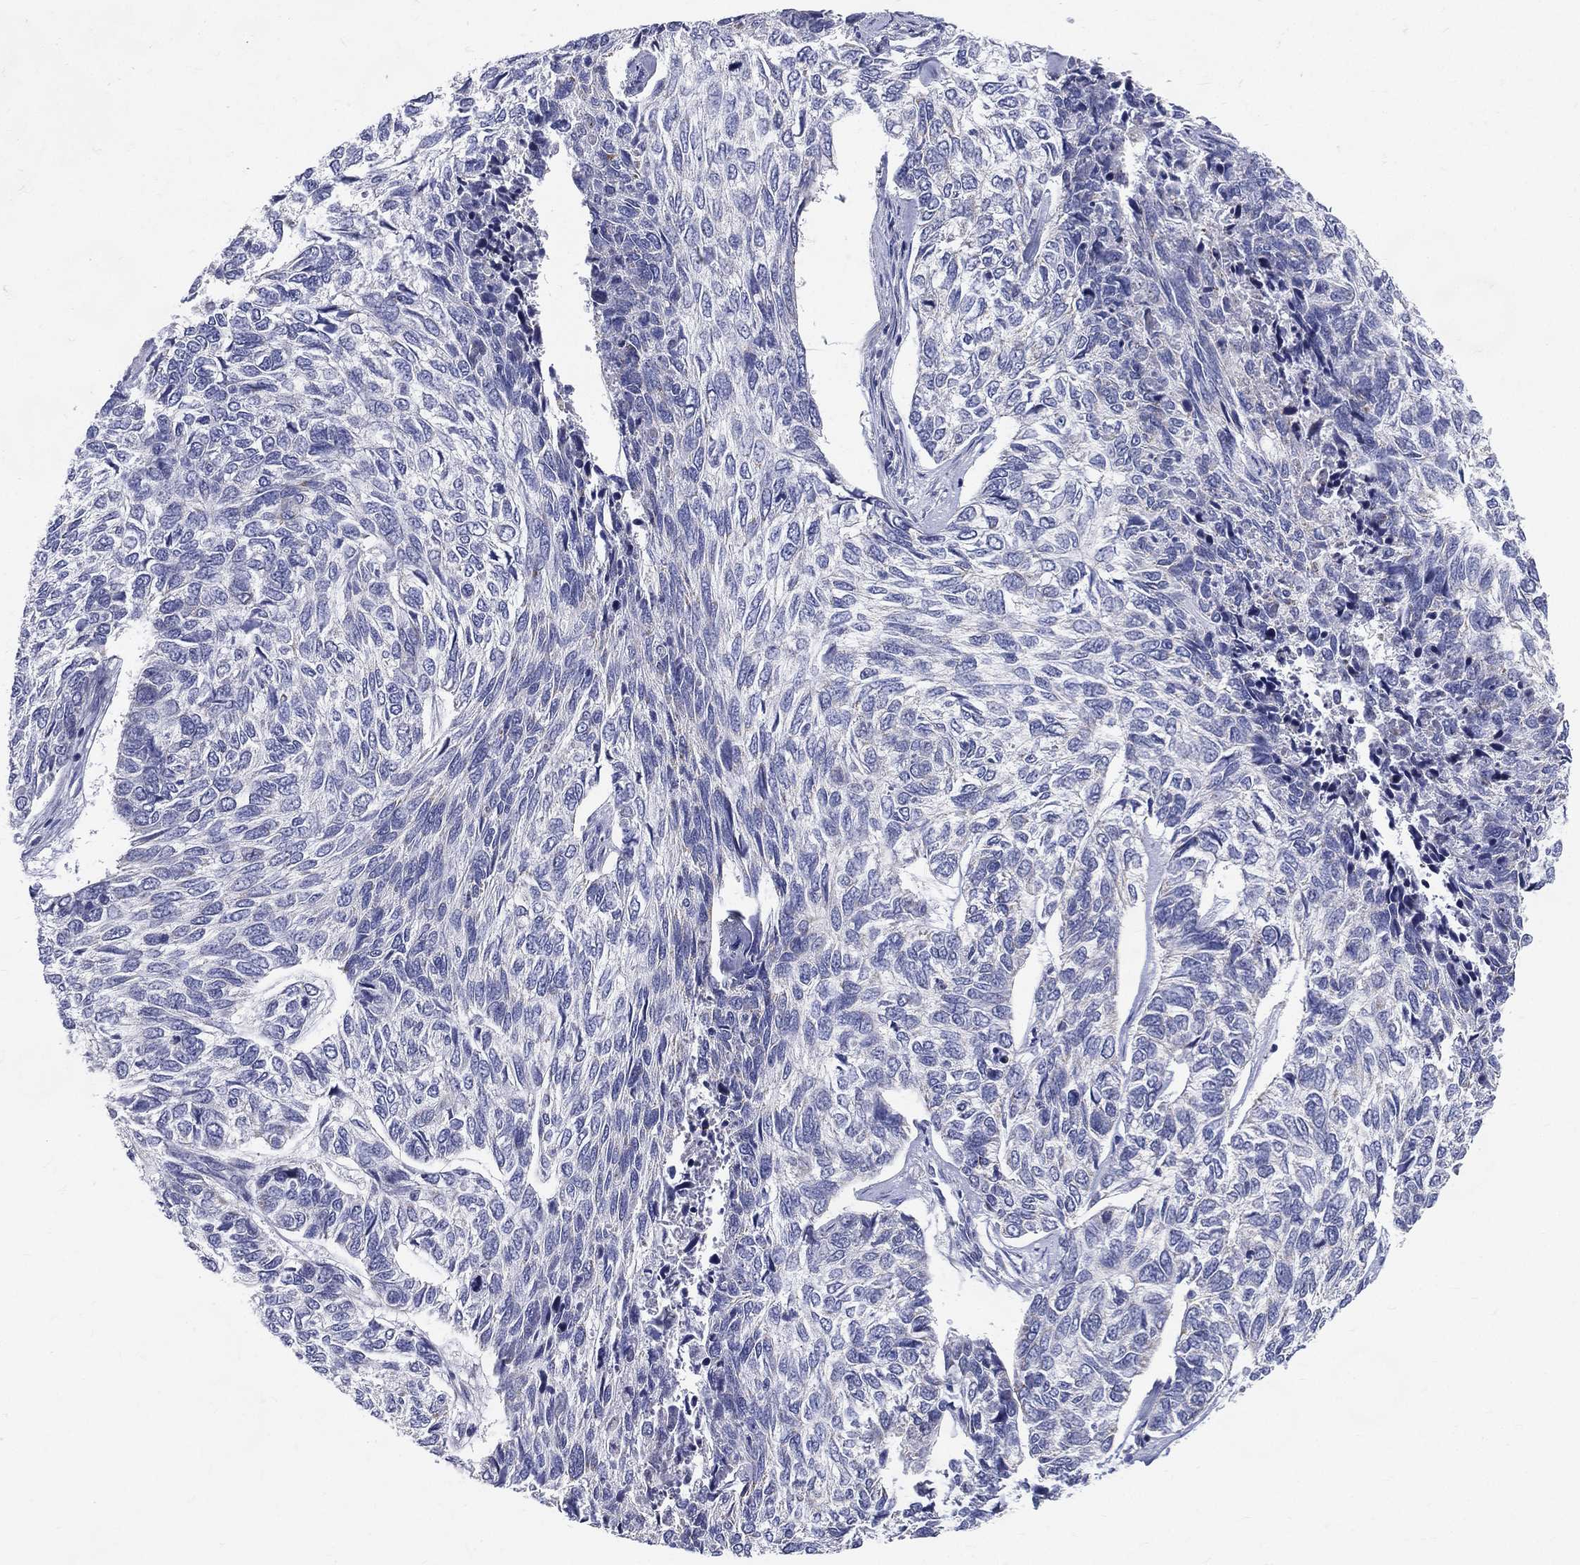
{"staining": {"intensity": "negative", "quantity": "none", "location": "none"}, "tissue": "skin cancer", "cell_type": "Tumor cells", "image_type": "cancer", "snomed": [{"axis": "morphology", "description": "Basal cell carcinoma"}, {"axis": "topography", "description": "Skin"}], "caption": "The image reveals no staining of tumor cells in basal cell carcinoma (skin). The staining is performed using DAB (3,3'-diaminobenzidine) brown chromogen with nuclei counter-stained in using hematoxylin.", "gene": "PWWP3A", "patient": {"sex": "female", "age": 65}}